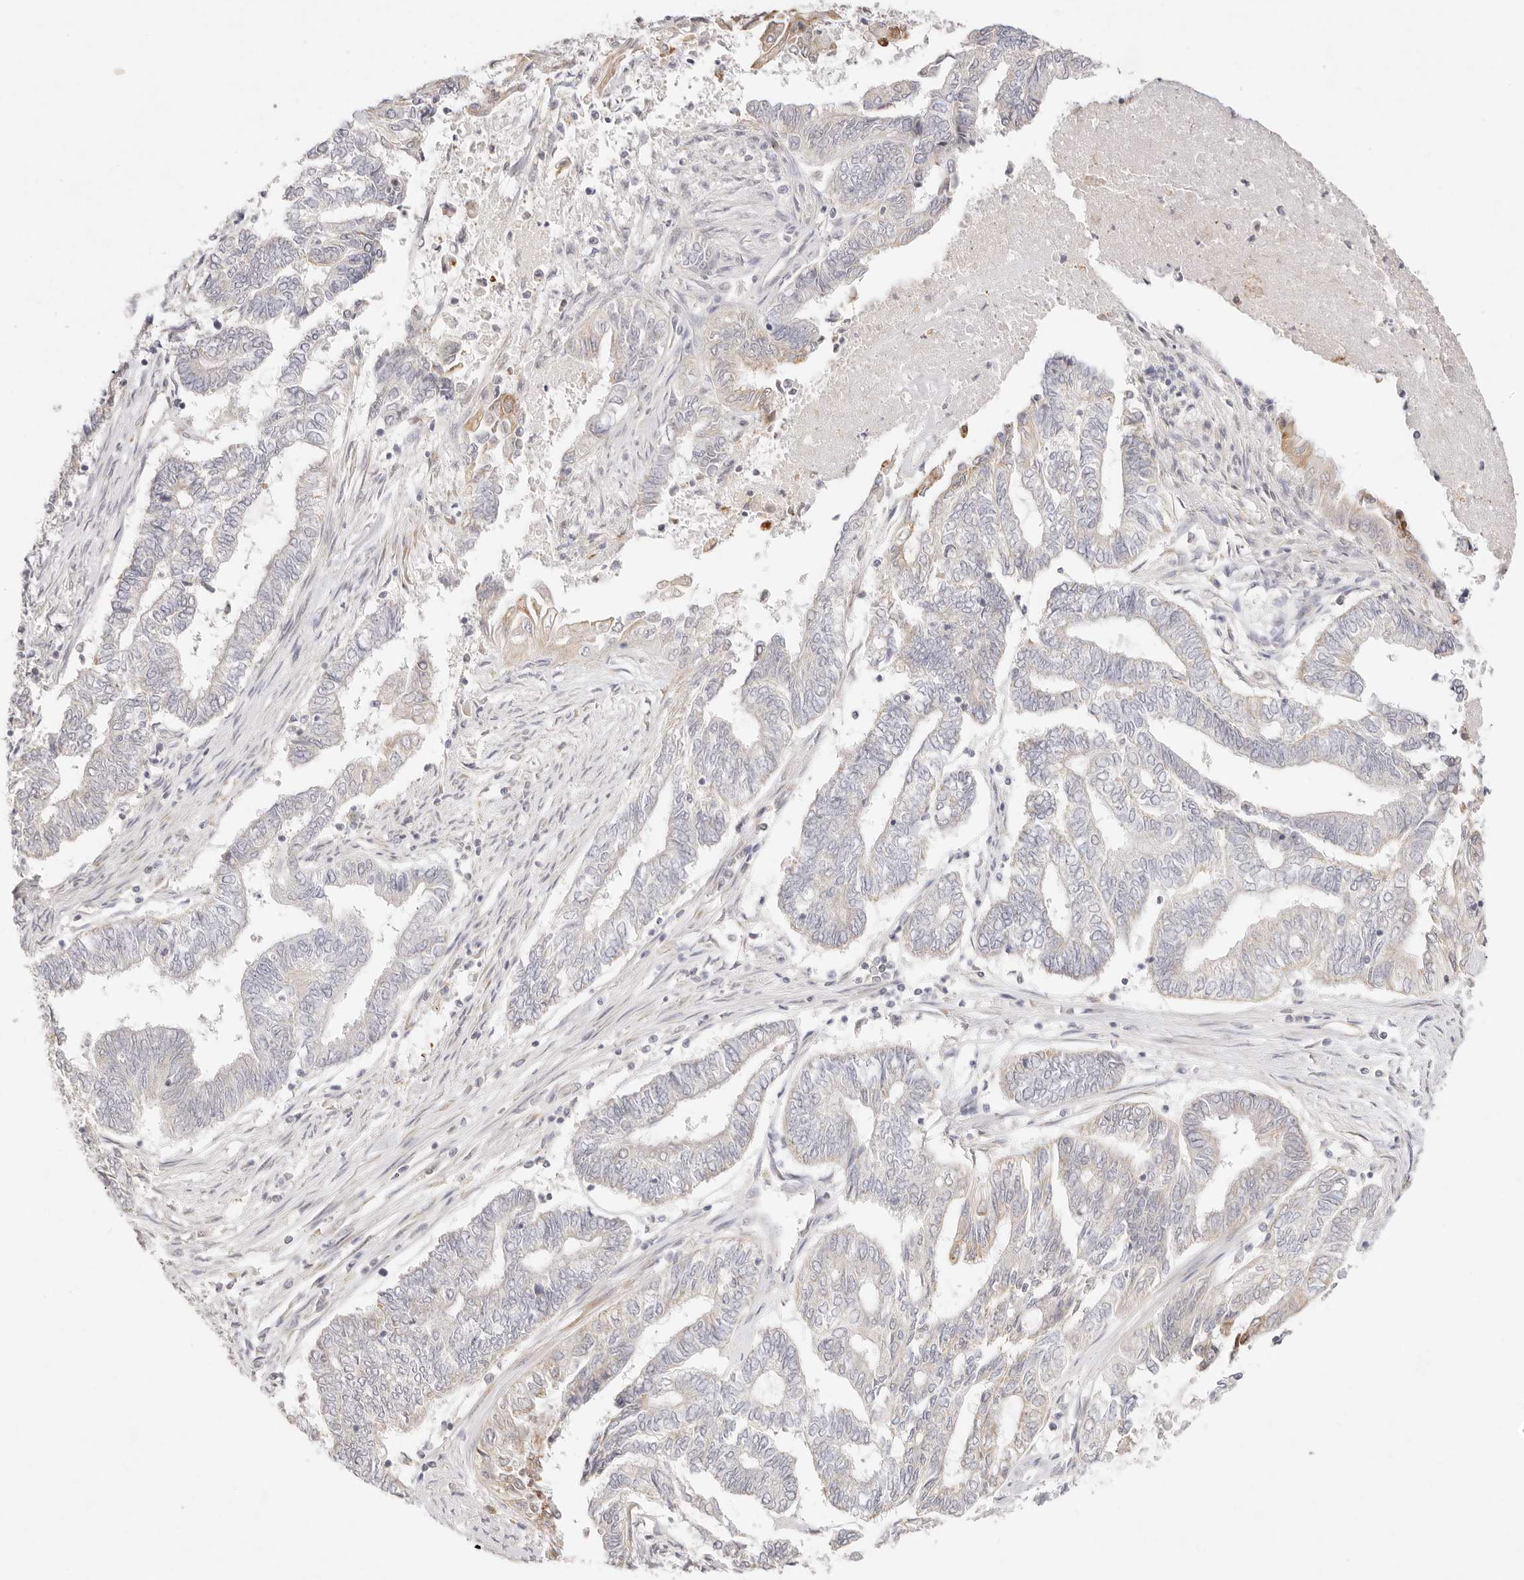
{"staining": {"intensity": "weak", "quantity": "<25%", "location": "cytoplasmic/membranous"}, "tissue": "endometrial cancer", "cell_type": "Tumor cells", "image_type": "cancer", "snomed": [{"axis": "morphology", "description": "Adenocarcinoma, NOS"}, {"axis": "topography", "description": "Uterus"}, {"axis": "topography", "description": "Endometrium"}], "caption": "An immunohistochemistry (IHC) photomicrograph of endometrial cancer is shown. There is no staining in tumor cells of endometrial cancer.", "gene": "GPR156", "patient": {"sex": "female", "age": 70}}